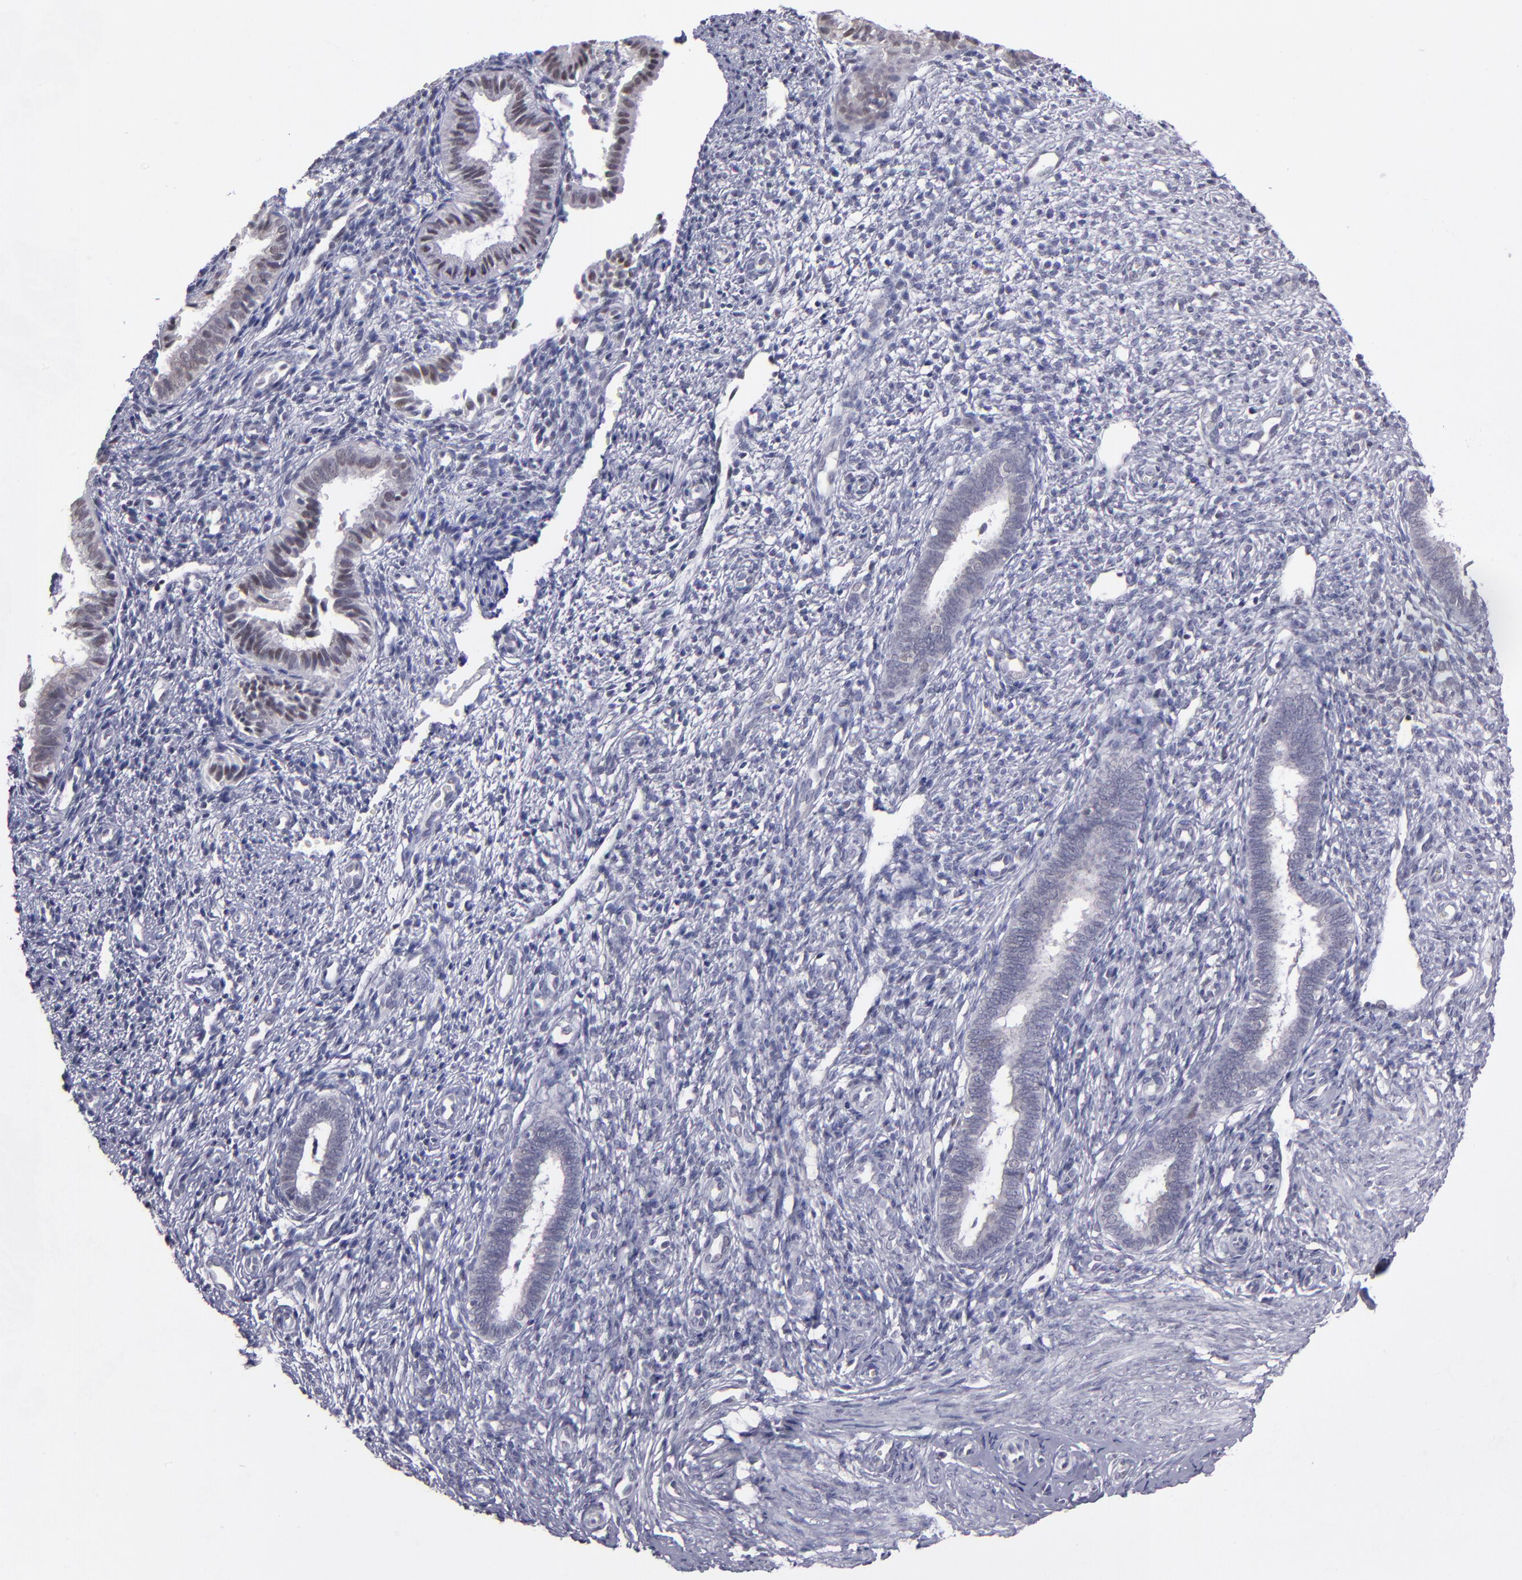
{"staining": {"intensity": "weak", "quantity": "<25%", "location": "nuclear"}, "tissue": "endometrium", "cell_type": "Cells in endometrial stroma", "image_type": "normal", "snomed": [{"axis": "morphology", "description": "Normal tissue, NOS"}, {"axis": "topography", "description": "Endometrium"}], "caption": "Immunohistochemistry photomicrograph of unremarkable endometrium: endometrium stained with DAB (3,3'-diaminobenzidine) shows no significant protein positivity in cells in endometrial stroma. The staining was performed using DAB (3,3'-diaminobenzidine) to visualize the protein expression in brown, while the nuclei were stained in blue with hematoxylin (Magnification: 20x).", "gene": "OTUB2", "patient": {"sex": "female", "age": 27}}